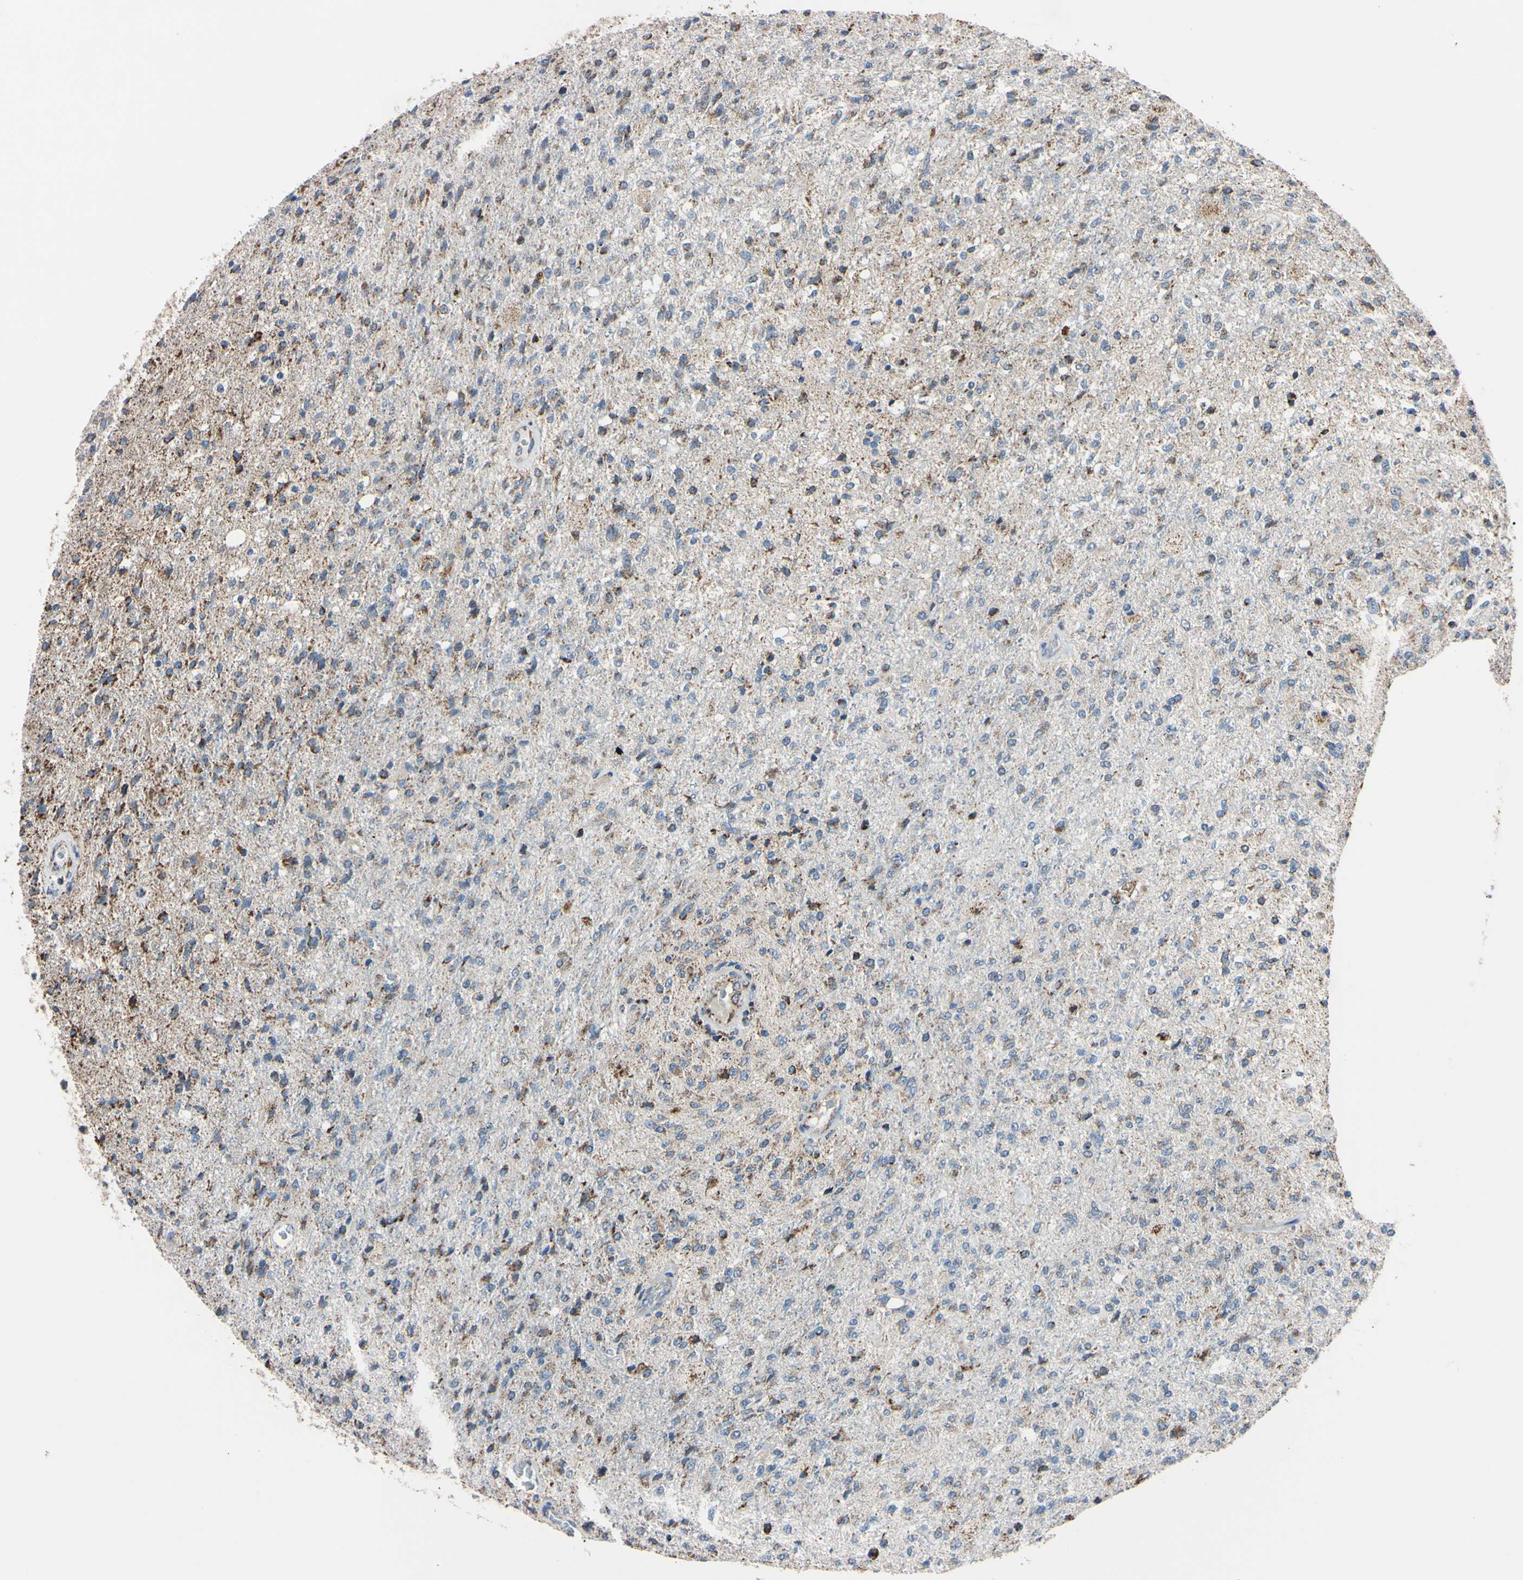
{"staining": {"intensity": "strong", "quantity": "<25%", "location": "cytoplasmic/membranous"}, "tissue": "glioma", "cell_type": "Tumor cells", "image_type": "cancer", "snomed": [{"axis": "morphology", "description": "Normal tissue, NOS"}, {"axis": "morphology", "description": "Glioma, malignant, High grade"}, {"axis": "topography", "description": "Cerebral cortex"}], "caption": "About <25% of tumor cells in human malignant glioma (high-grade) exhibit strong cytoplasmic/membranous protein expression as visualized by brown immunohistochemical staining.", "gene": "CLPP", "patient": {"sex": "male", "age": 77}}